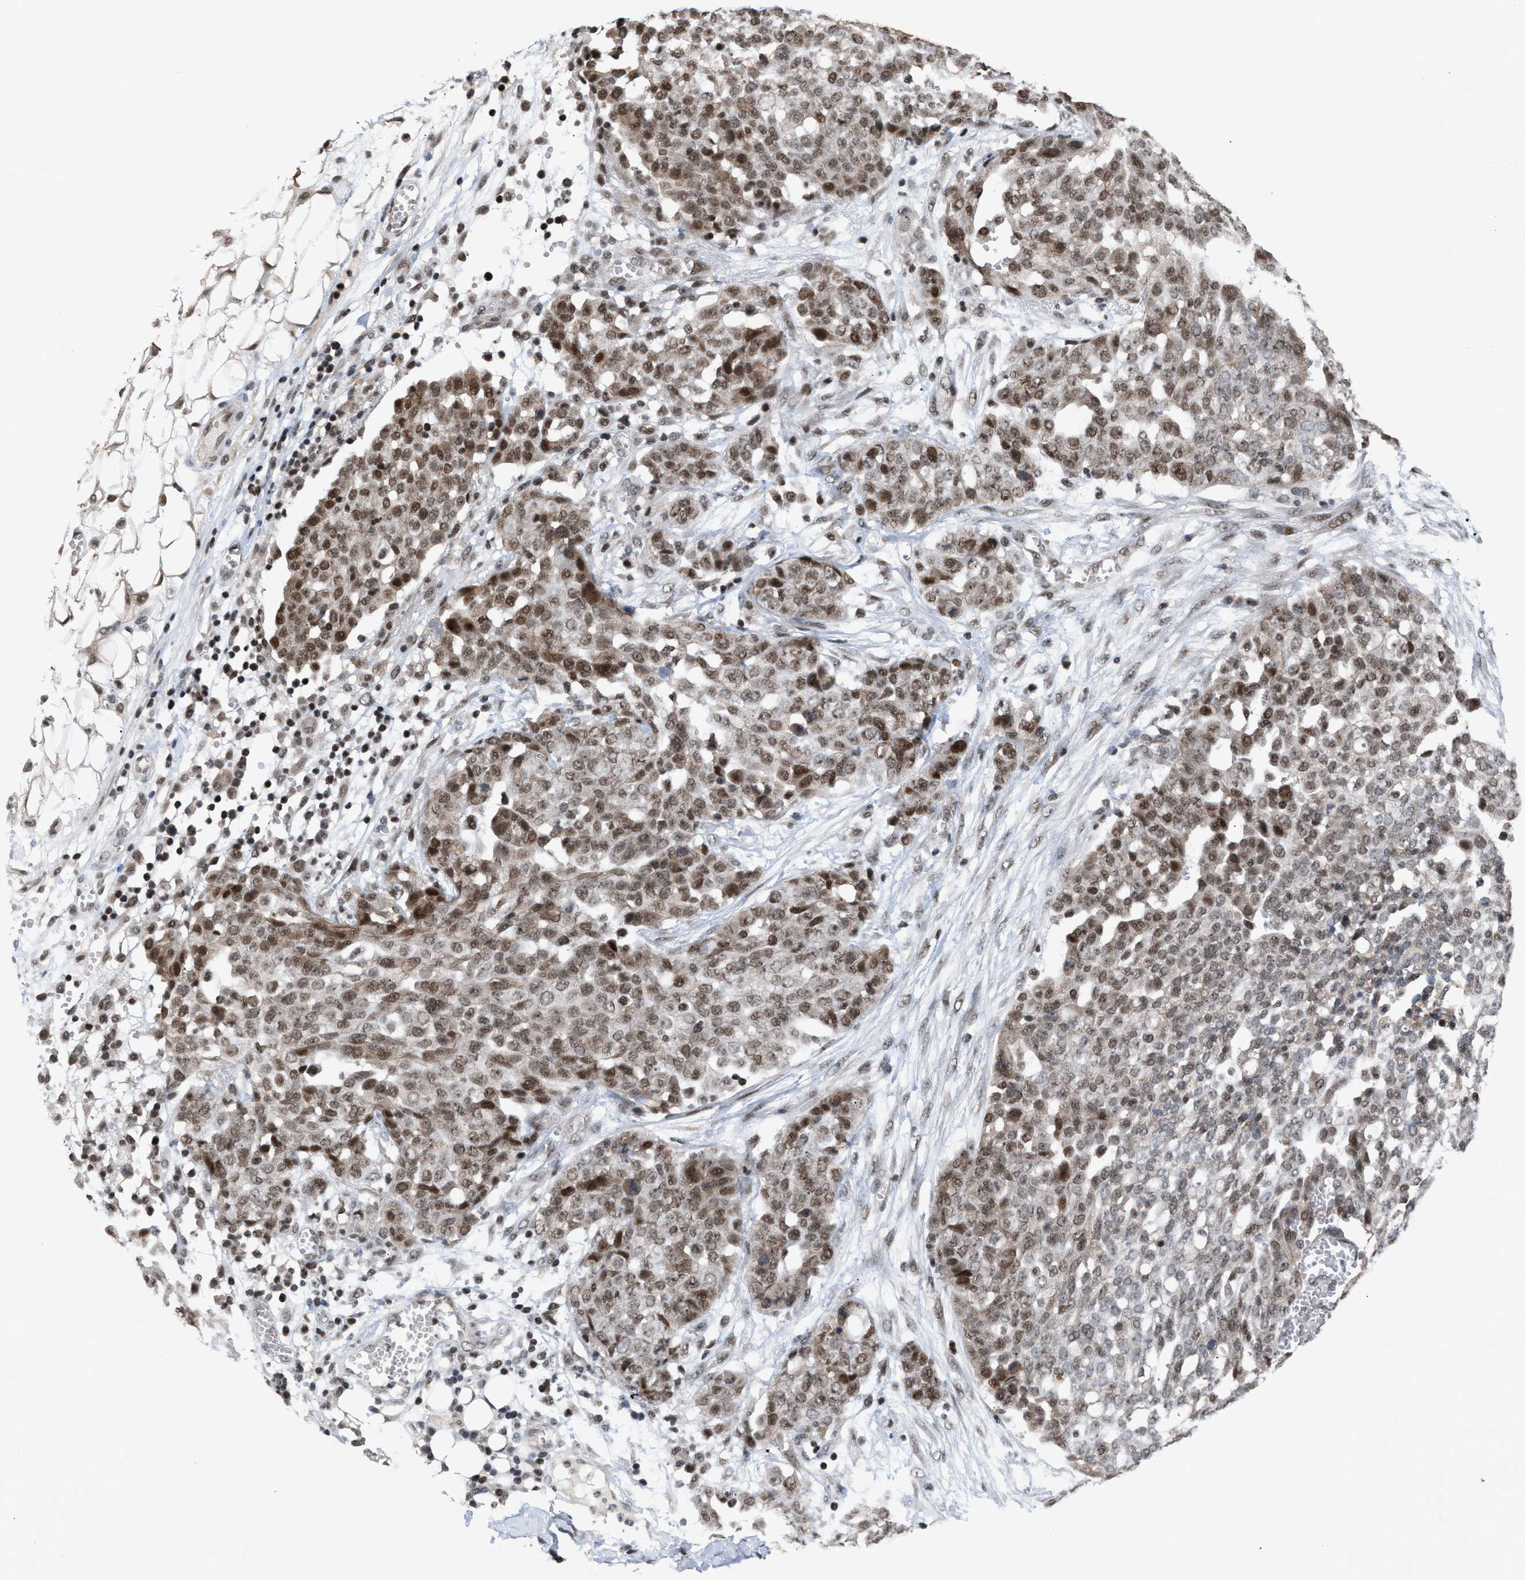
{"staining": {"intensity": "moderate", "quantity": ">75%", "location": "nuclear"}, "tissue": "ovarian cancer", "cell_type": "Tumor cells", "image_type": "cancer", "snomed": [{"axis": "morphology", "description": "Cystadenocarcinoma, serous, NOS"}, {"axis": "topography", "description": "Soft tissue"}, {"axis": "topography", "description": "Ovary"}], "caption": "Protein analysis of ovarian cancer tissue reveals moderate nuclear staining in approximately >75% of tumor cells. (DAB (3,3'-diaminobenzidine) IHC, brown staining for protein, blue staining for nuclei).", "gene": "C9orf78", "patient": {"sex": "female", "age": 57}}